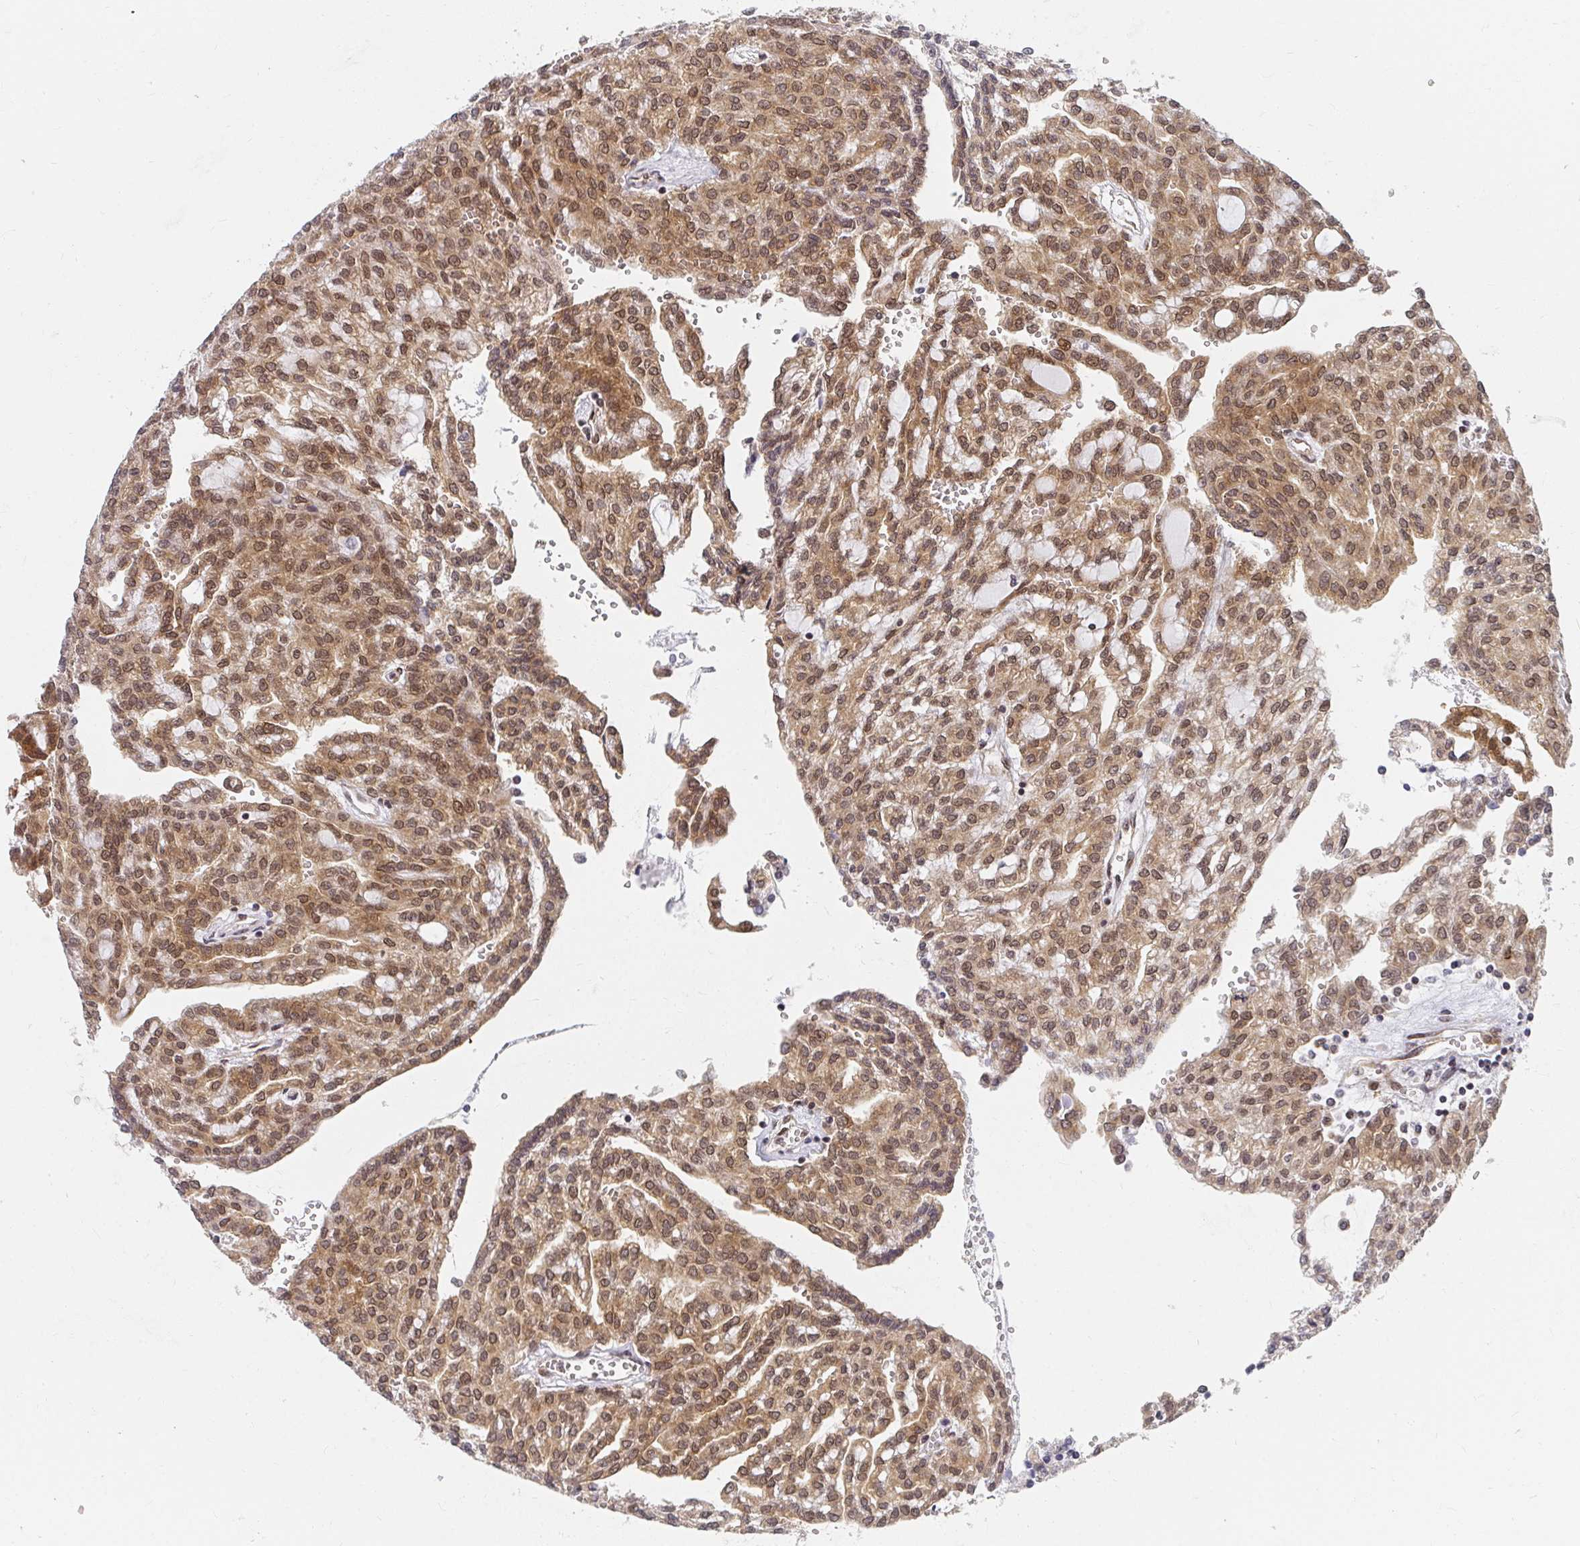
{"staining": {"intensity": "moderate", "quantity": ">75%", "location": "nuclear"}, "tissue": "renal cancer", "cell_type": "Tumor cells", "image_type": "cancer", "snomed": [{"axis": "morphology", "description": "Adenocarcinoma, NOS"}, {"axis": "topography", "description": "Kidney"}], "caption": "Renal adenocarcinoma stained with DAB (3,3'-diaminobenzidine) immunohistochemistry (IHC) demonstrates medium levels of moderate nuclear staining in approximately >75% of tumor cells.", "gene": "SYNCRIP", "patient": {"sex": "male", "age": 63}}